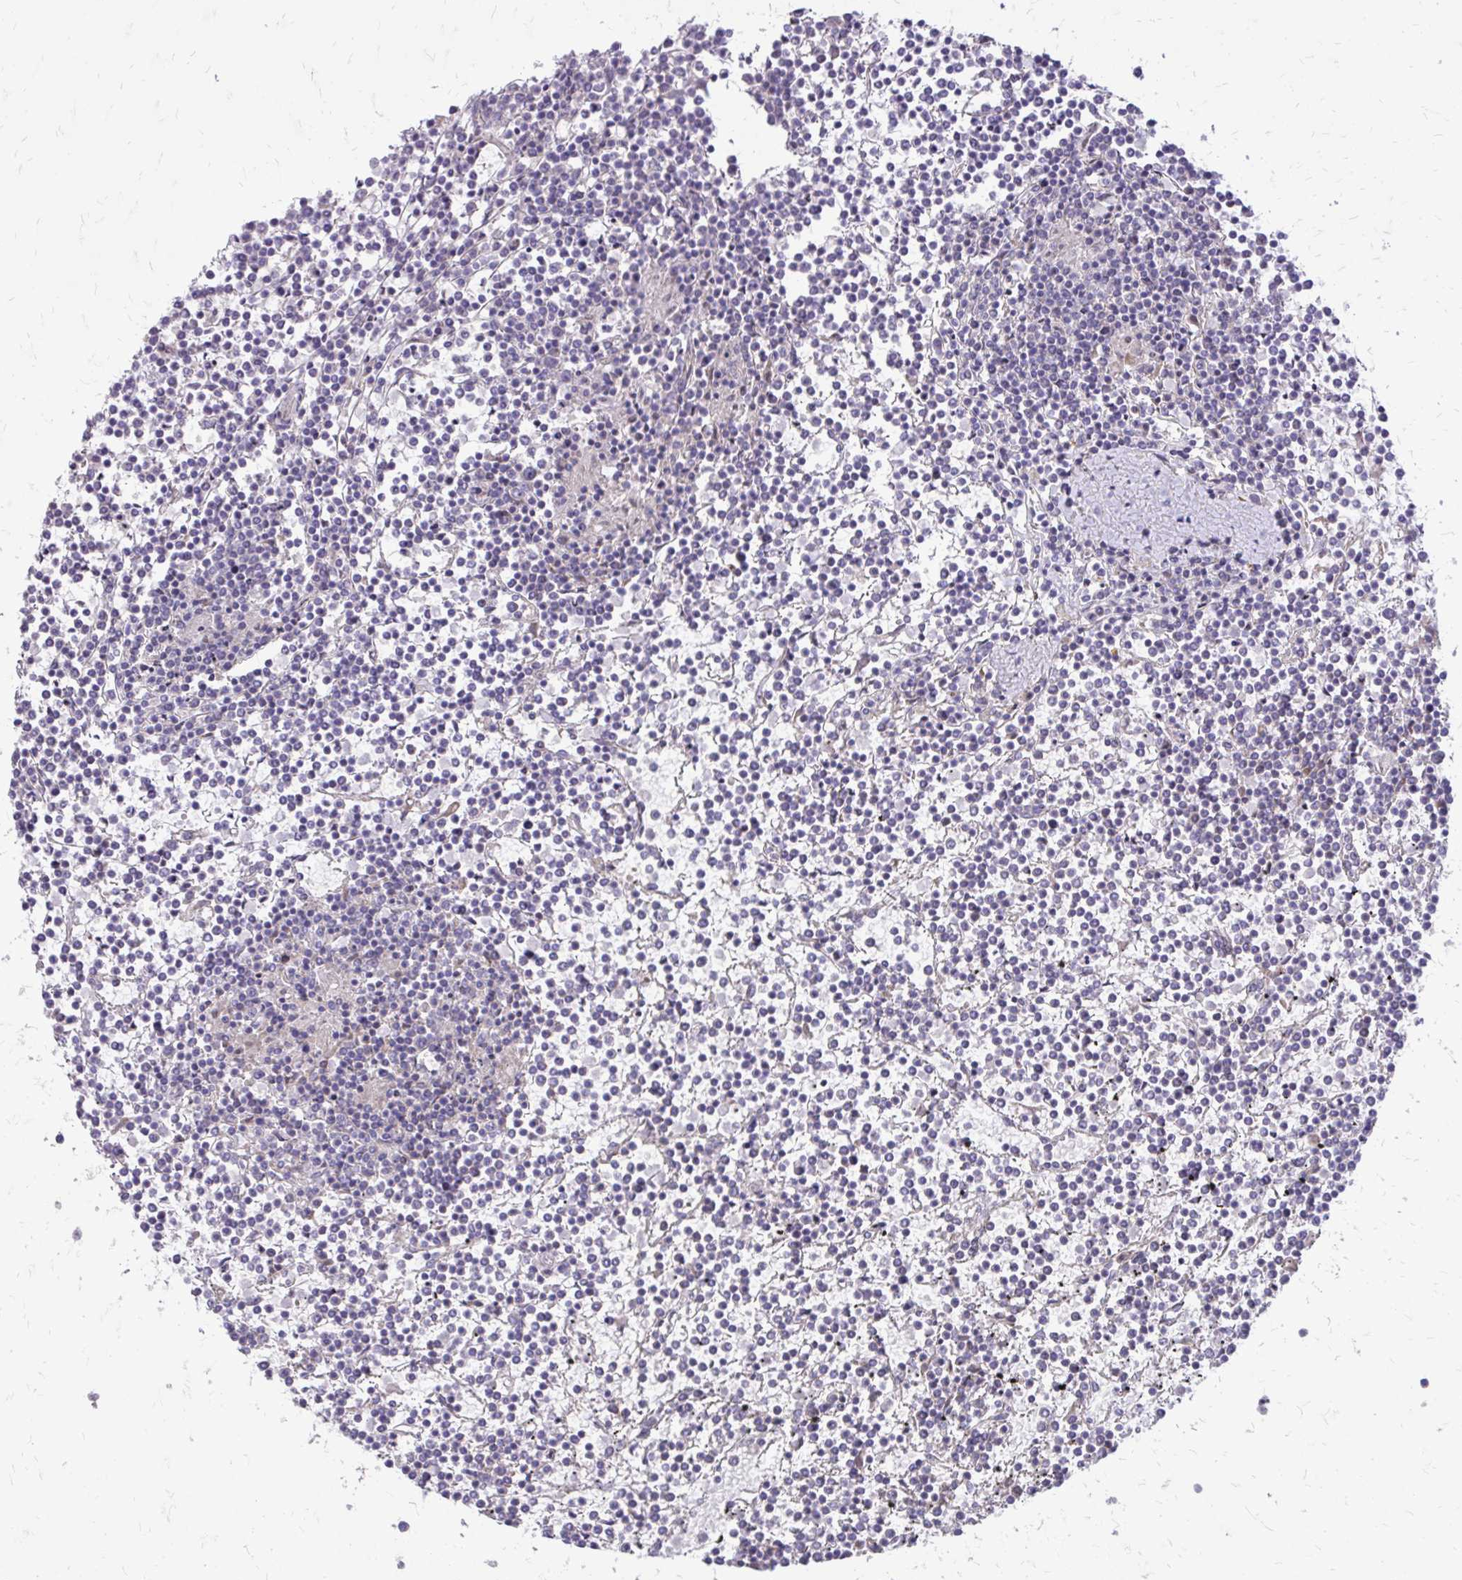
{"staining": {"intensity": "negative", "quantity": "none", "location": "none"}, "tissue": "lymphoma", "cell_type": "Tumor cells", "image_type": "cancer", "snomed": [{"axis": "morphology", "description": "Malignant lymphoma, non-Hodgkin's type, Low grade"}, {"axis": "topography", "description": "Spleen"}], "caption": "This is an immunohistochemistry (IHC) histopathology image of lymphoma. There is no staining in tumor cells.", "gene": "MYORG", "patient": {"sex": "female", "age": 19}}